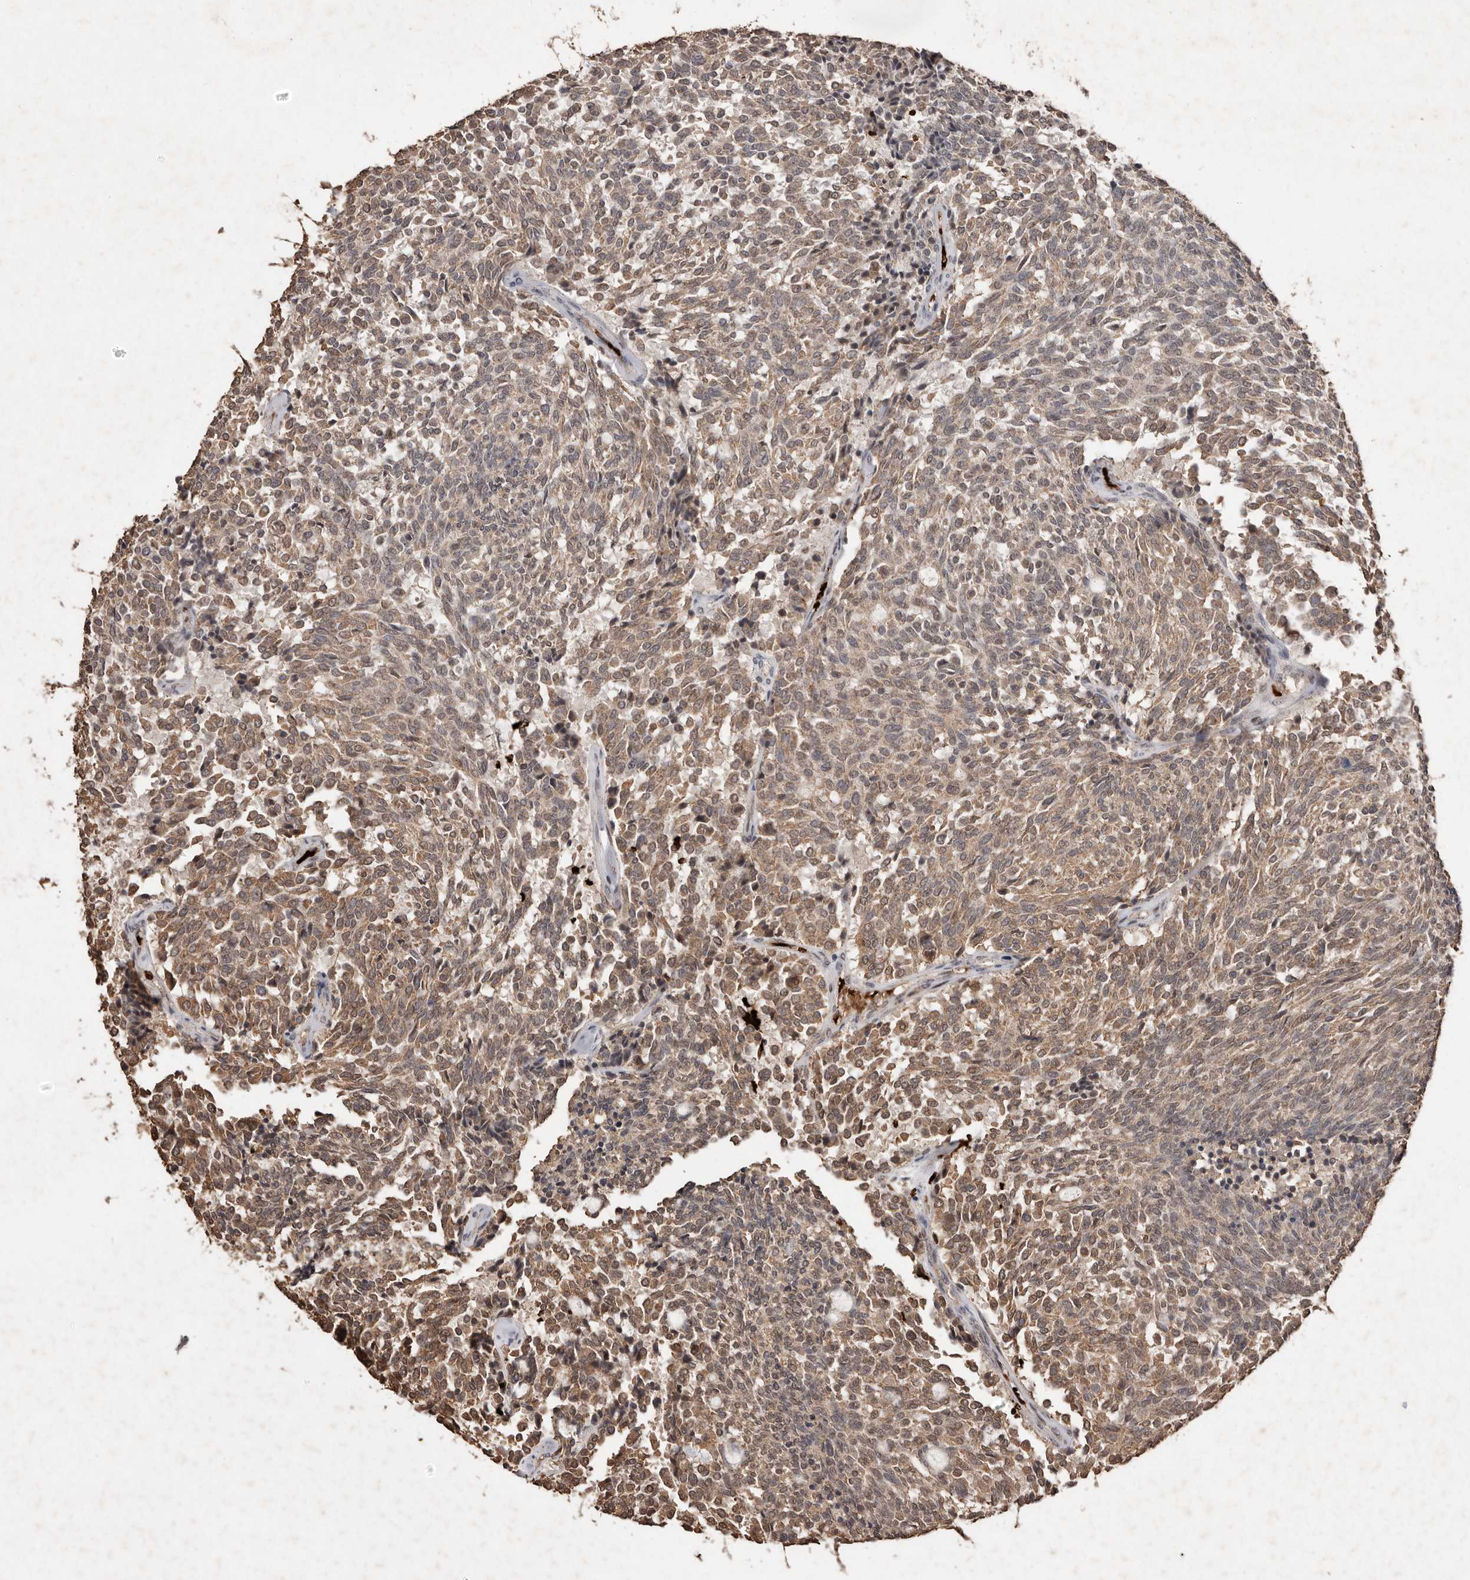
{"staining": {"intensity": "moderate", "quantity": ">75%", "location": "cytoplasmic/membranous"}, "tissue": "carcinoid", "cell_type": "Tumor cells", "image_type": "cancer", "snomed": [{"axis": "morphology", "description": "Carcinoid, malignant, NOS"}, {"axis": "topography", "description": "Pancreas"}], "caption": "Carcinoid stained with a brown dye exhibits moderate cytoplasmic/membranous positive staining in approximately >75% of tumor cells.", "gene": "GRAMD2A", "patient": {"sex": "female", "age": 54}}